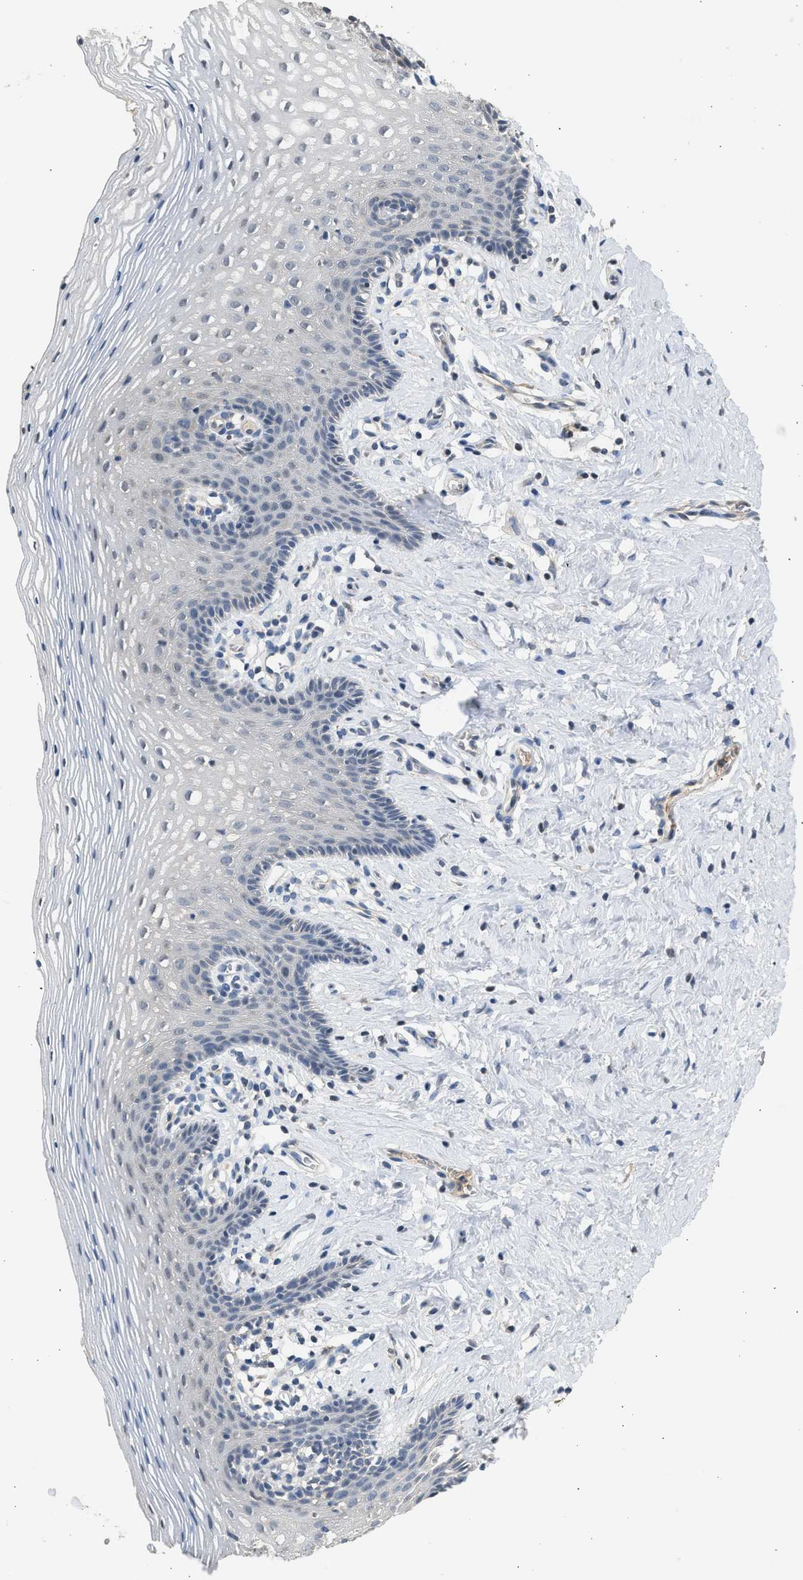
{"staining": {"intensity": "negative", "quantity": "none", "location": "none"}, "tissue": "vagina", "cell_type": "Squamous epithelial cells", "image_type": "normal", "snomed": [{"axis": "morphology", "description": "Normal tissue, NOS"}, {"axis": "topography", "description": "Vagina"}], "caption": "Immunohistochemistry (IHC) histopathology image of benign vagina stained for a protein (brown), which demonstrates no staining in squamous epithelial cells.", "gene": "SULT2A1", "patient": {"sex": "female", "age": 32}}